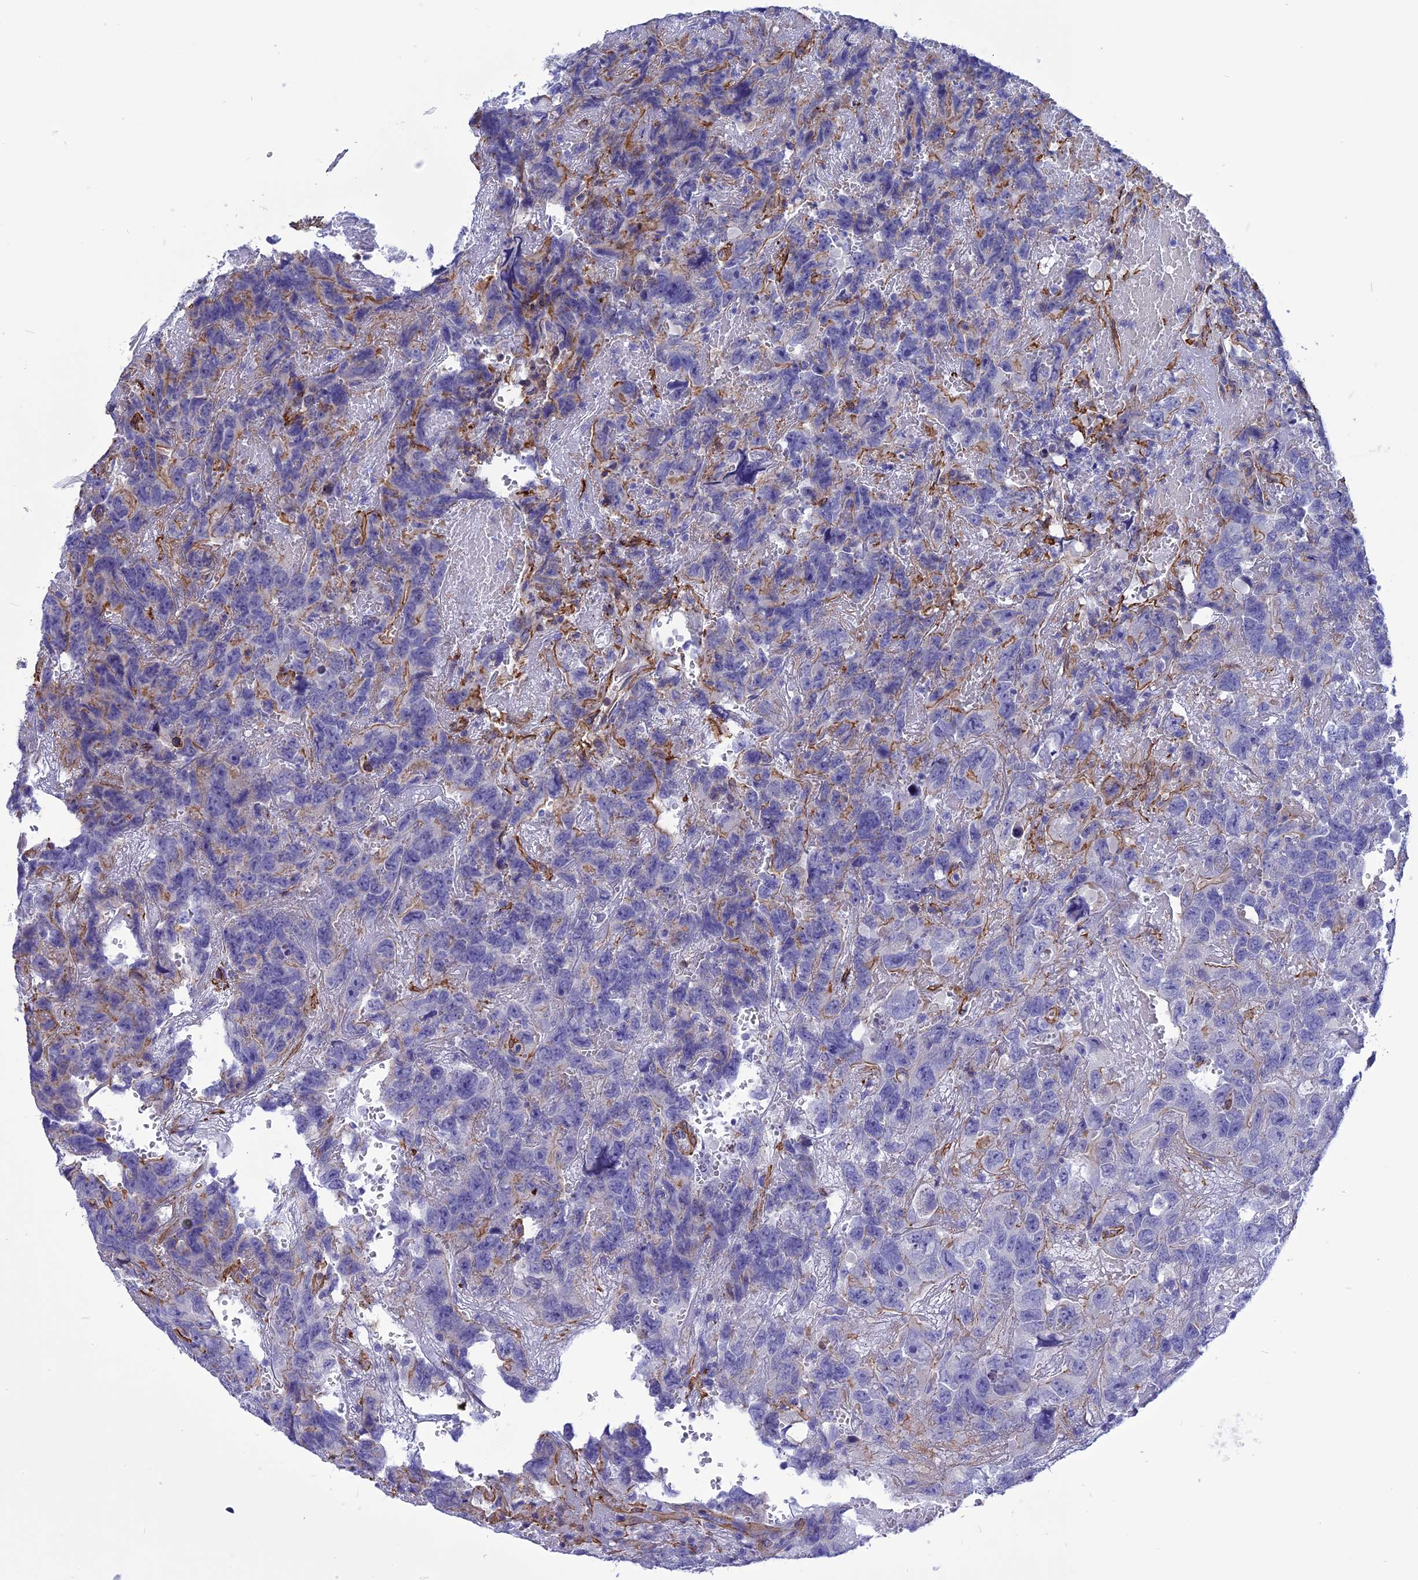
{"staining": {"intensity": "negative", "quantity": "none", "location": "none"}, "tissue": "testis cancer", "cell_type": "Tumor cells", "image_type": "cancer", "snomed": [{"axis": "morphology", "description": "Carcinoma, Embryonal, NOS"}, {"axis": "topography", "description": "Testis"}], "caption": "High magnification brightfield microscopy of testis cancer (embryonal carcinoma) stained with DAB (brown) and counterstained with hematoxylin (blue): tumor cells show no significant staining.", "gene": "NKD1", "patient": {"sex": "male", "age": 45}}